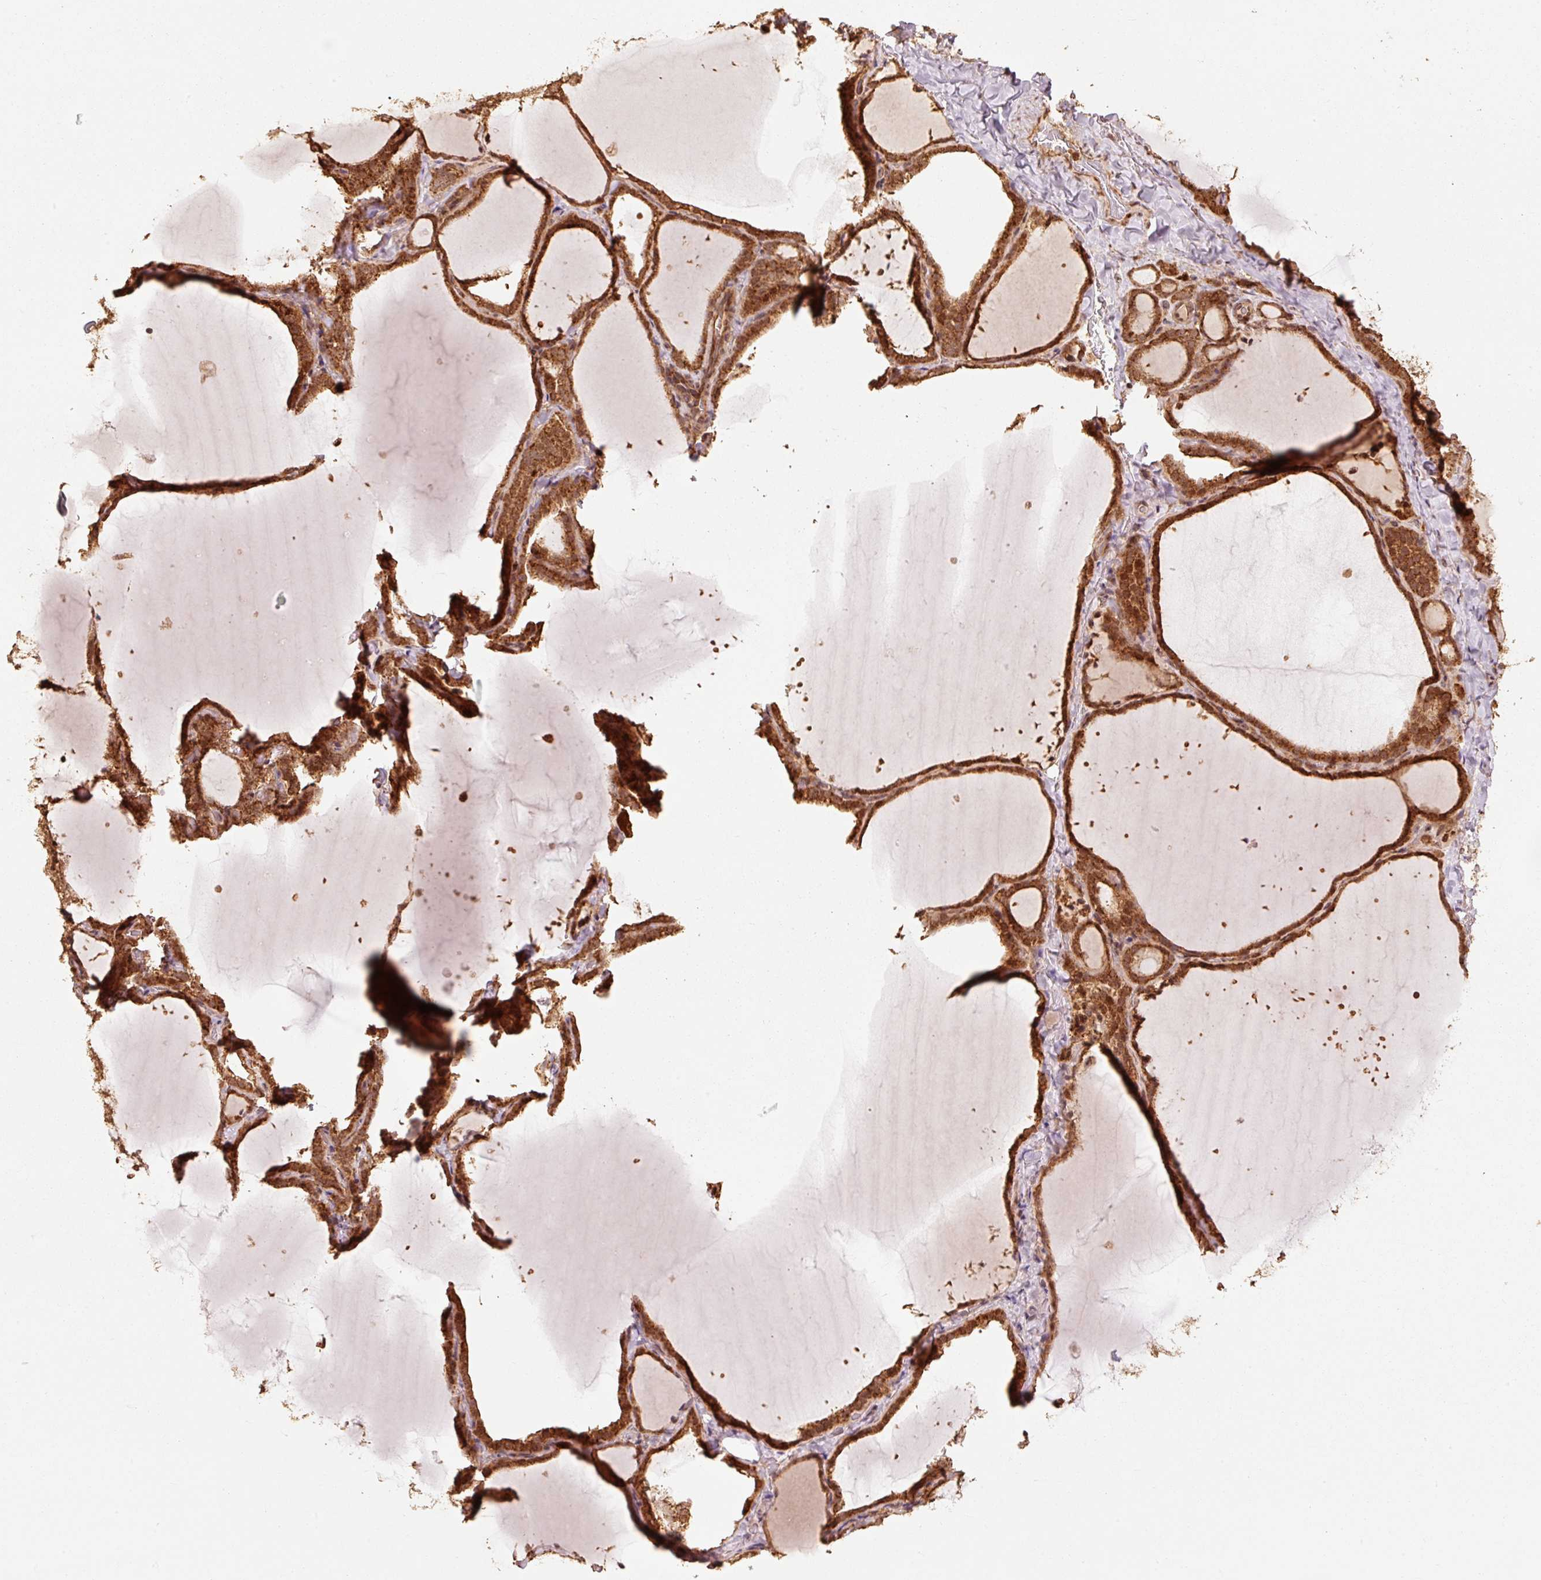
{"staining": {"intensity": "strong", "quantity": ">75%", "location": "cytoplasmic/membranous,nuclear"}, "tissue": "thyroid gland", "cell_type": "Glandular cells", "image_type": "normal", "snomed": [{"axis": "morphology", "description": "Normal tissue, NOS"}, {"axis": "topography", "description": "Thyroid gland"}], "caption": "Immunohistochemistry (IHC) of normal human thyroid gland demonstrates high levels of strong cytoplasmic/membranous,nuclear staining in about >75% of glandular cells. Using DAB (3,3'-diaminobenzidine) (brown) and hematoxylin (blue) stains, captured at high magnification using brightfield microscopy.", "gene": "MRPL16", "patient": {"sex": "female", "age": 22}}